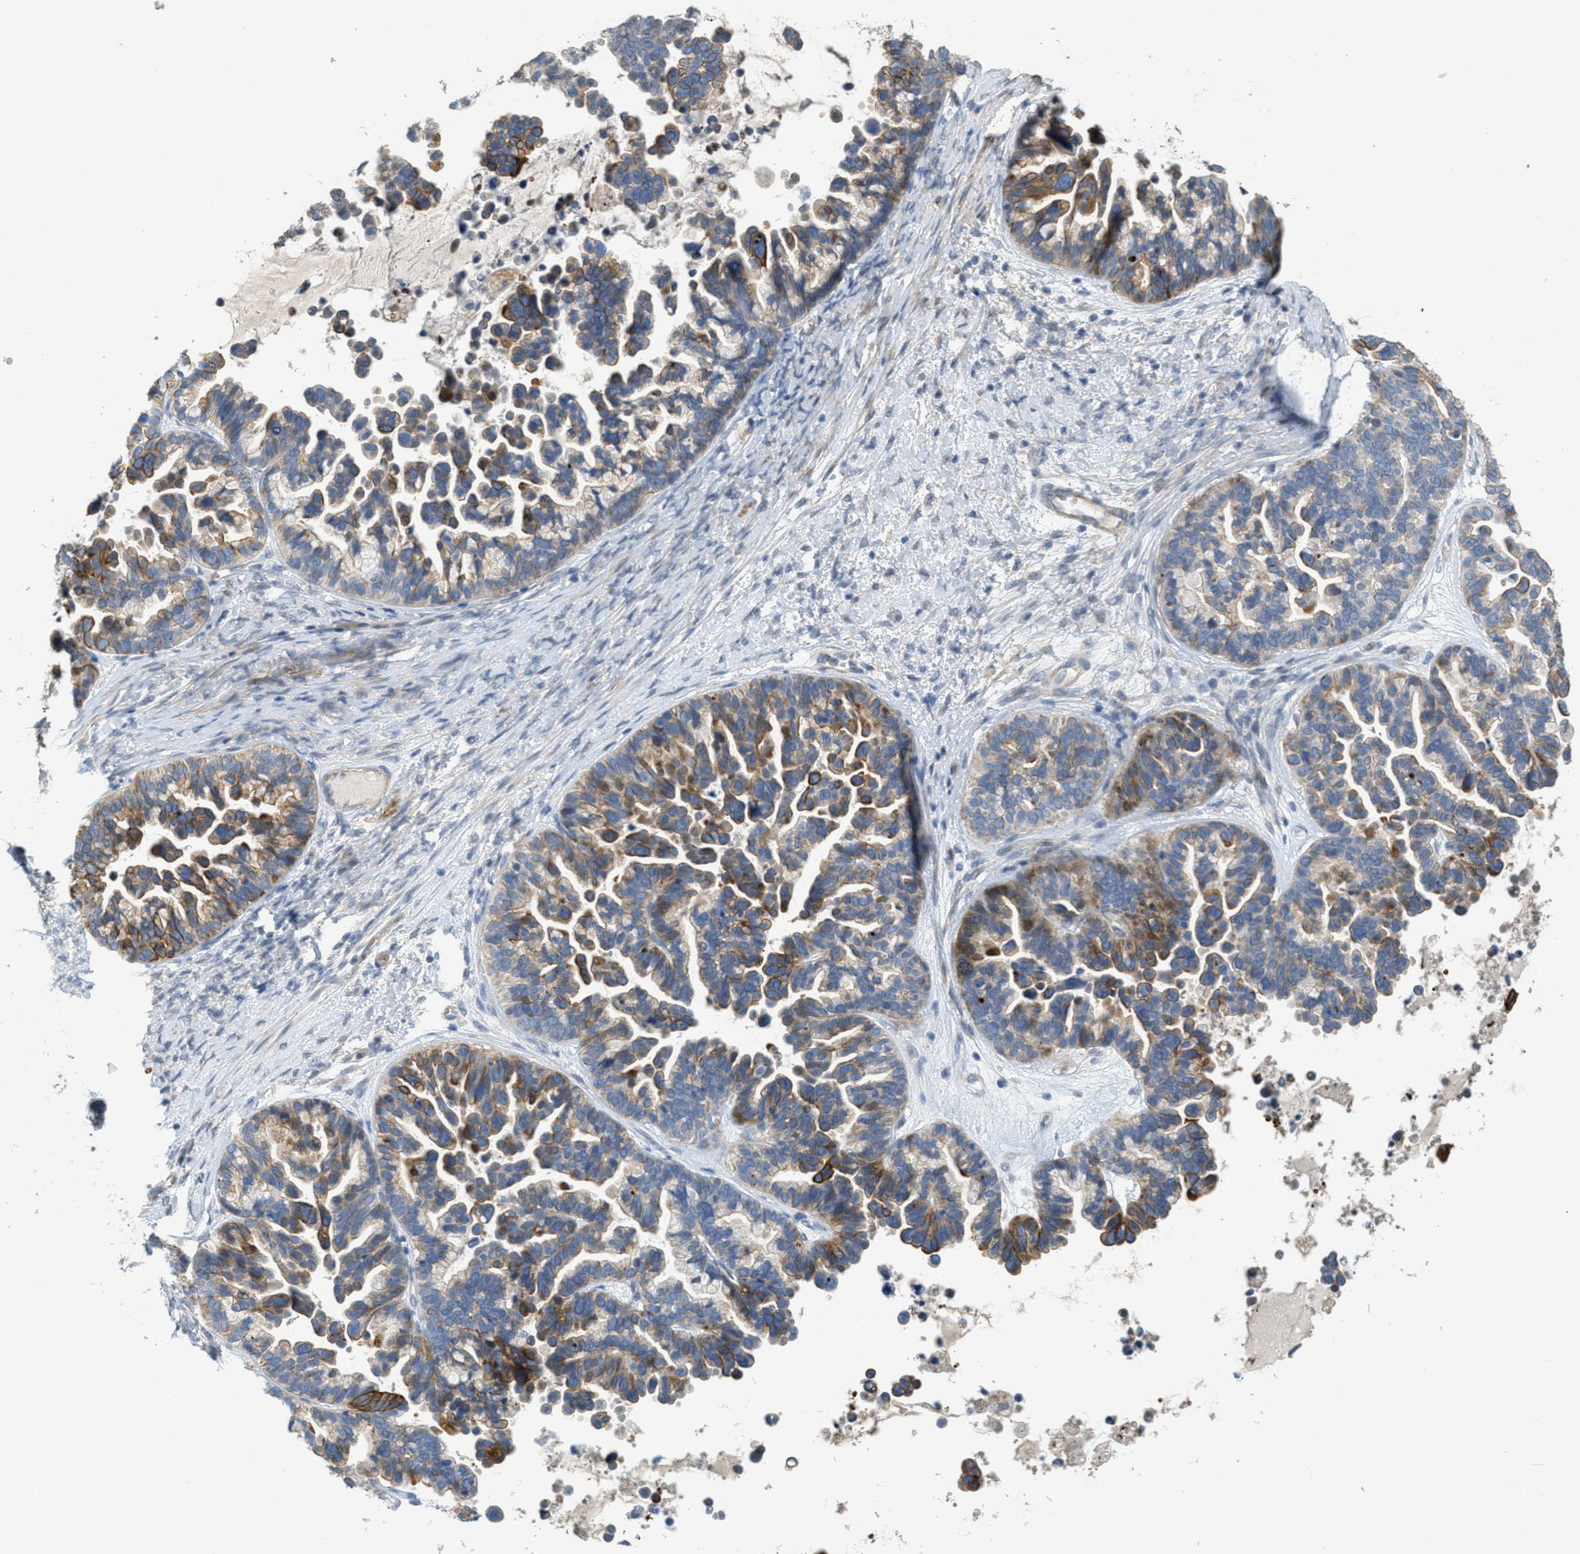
{"staining": {"intensity": "moderate", "quantity": ">75%", "location": "cytoplasmic/membranous"}, "tissue": "ovarian cancer", "cell_type": "Tumor cells", "image_type": "cancer", "snomed": [{"axis": "morphology", "description": "Cystadenocarcinoma, serous, NOS"}, {"axis": "topography", "description": "Ovary"}], "caption": "An IHC photomicrograph of neoplastic tissue is shown. Protein staining in brown shows moderate cytoplasmic/membranous positivity in ovarian serous cystadenocarcinoma within tumor cells.", "gene": "MRS2", "patient": {"sex": "female", "age": 56}}